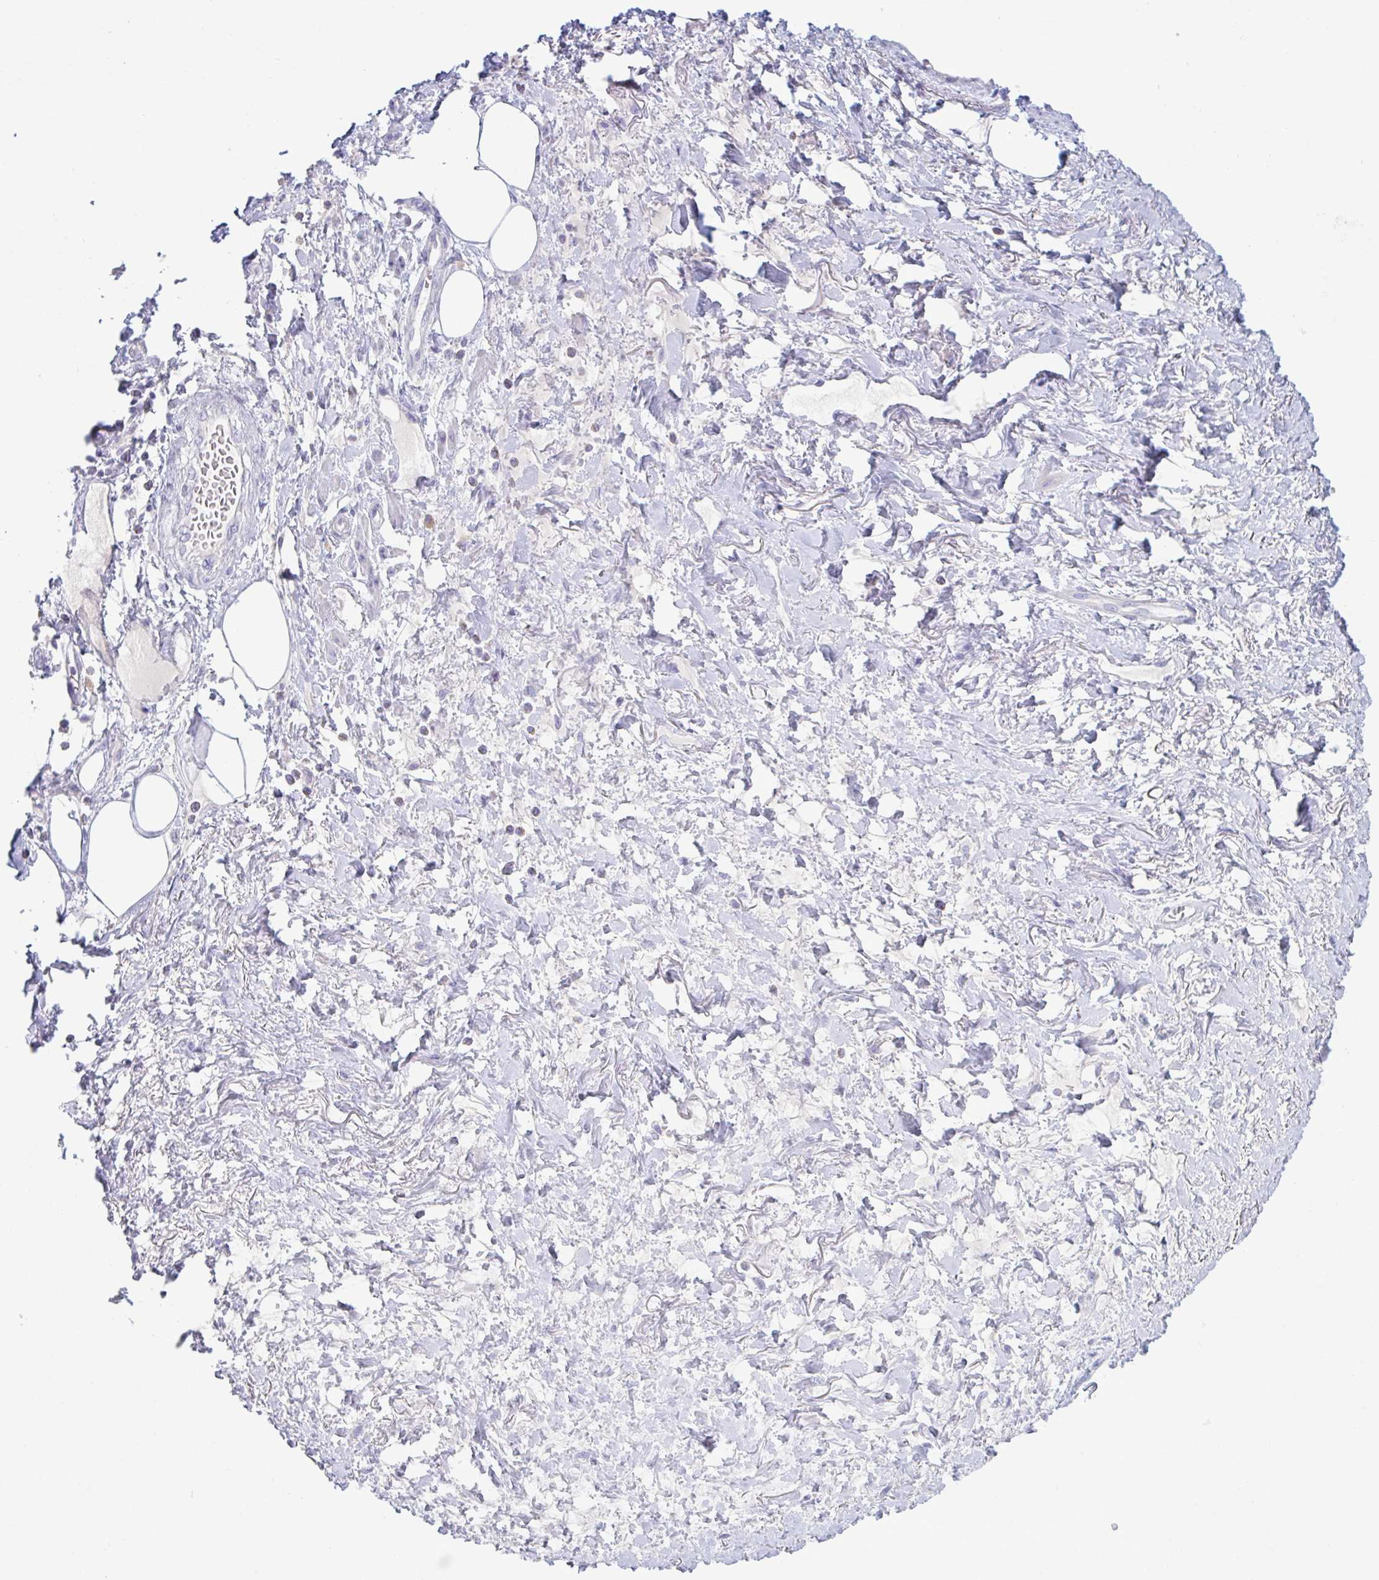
{"staining": {"intensity": "negative", "quantity": "none", "location": "none"}, "tissue": "adipose tissue", "cell_type": "Adipocytes", "image_type": "normal", "snomed": [{"axis": "morphology", "description": "Normal tissue, NOS"}, {"axis": "topography", "description": "Vagina"}, {"axis": "topography", "description": "Peripheral nerve tissue"}], "caption": "A high-resolution micrograph shows immunohistochemistry (IHC) staining of benign adipose tissue, which exhibits no significant staining in adipocytes. Nuclei are stained in blue.", "gene": "NAA30", "patient": {"sex": "female", "age": 71}}